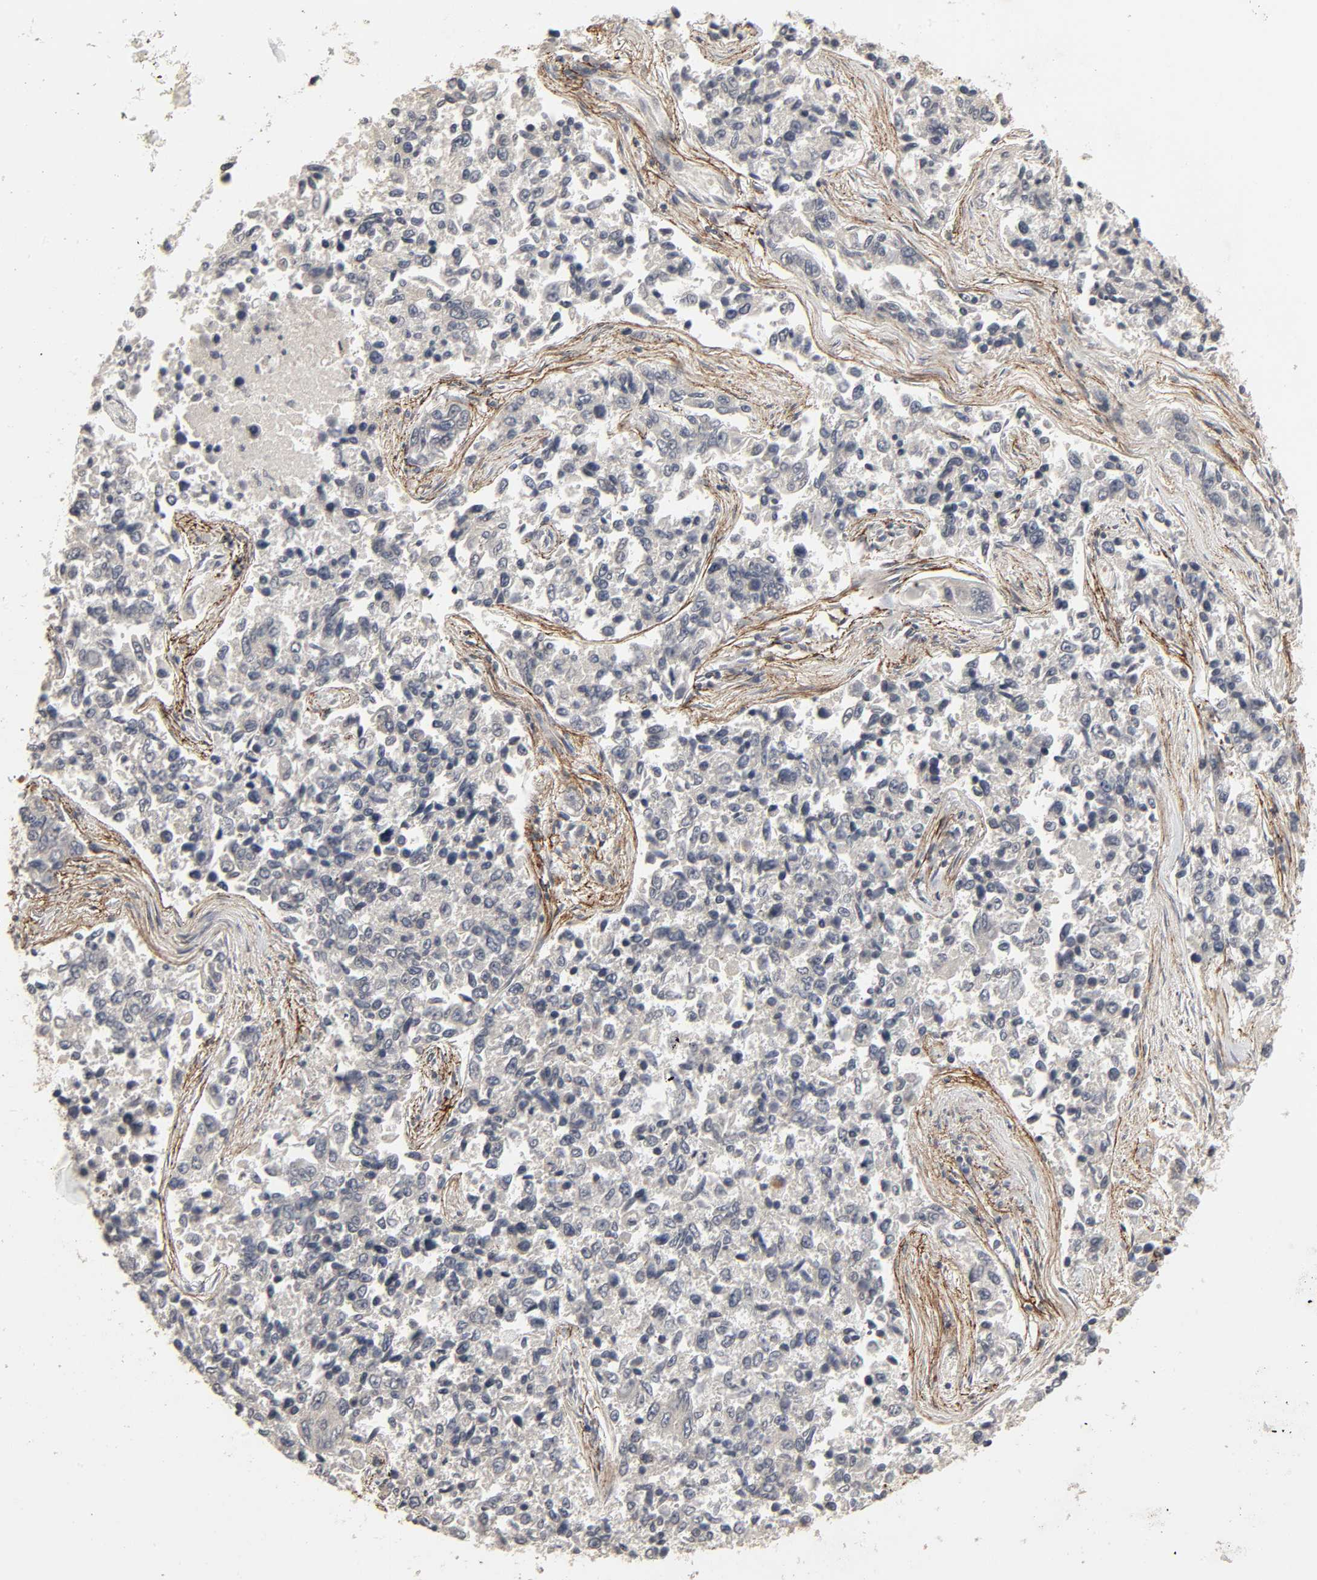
{"staining": {"intensity": "negative", "quantity": "none", "location": "none"}, "tissue": "lung cancer", "cell_type": "Tumor cells", "image_type": "cancer", "snomed": [{"axis": "morphology", "description": "Adenocarcinoma, NOS"}, {"axis": "topography", "description": "Lung"}], "caption": "Immunohistochemistry (IHC) histopathology image of neoplastic tissue: human lung cancer stained with DAB (3,3'-diaminobenzidine) shows no significant protein expression in tumor cells.", "gene": "ZNF222", "patient": {"sex": "male", "age": 84}}